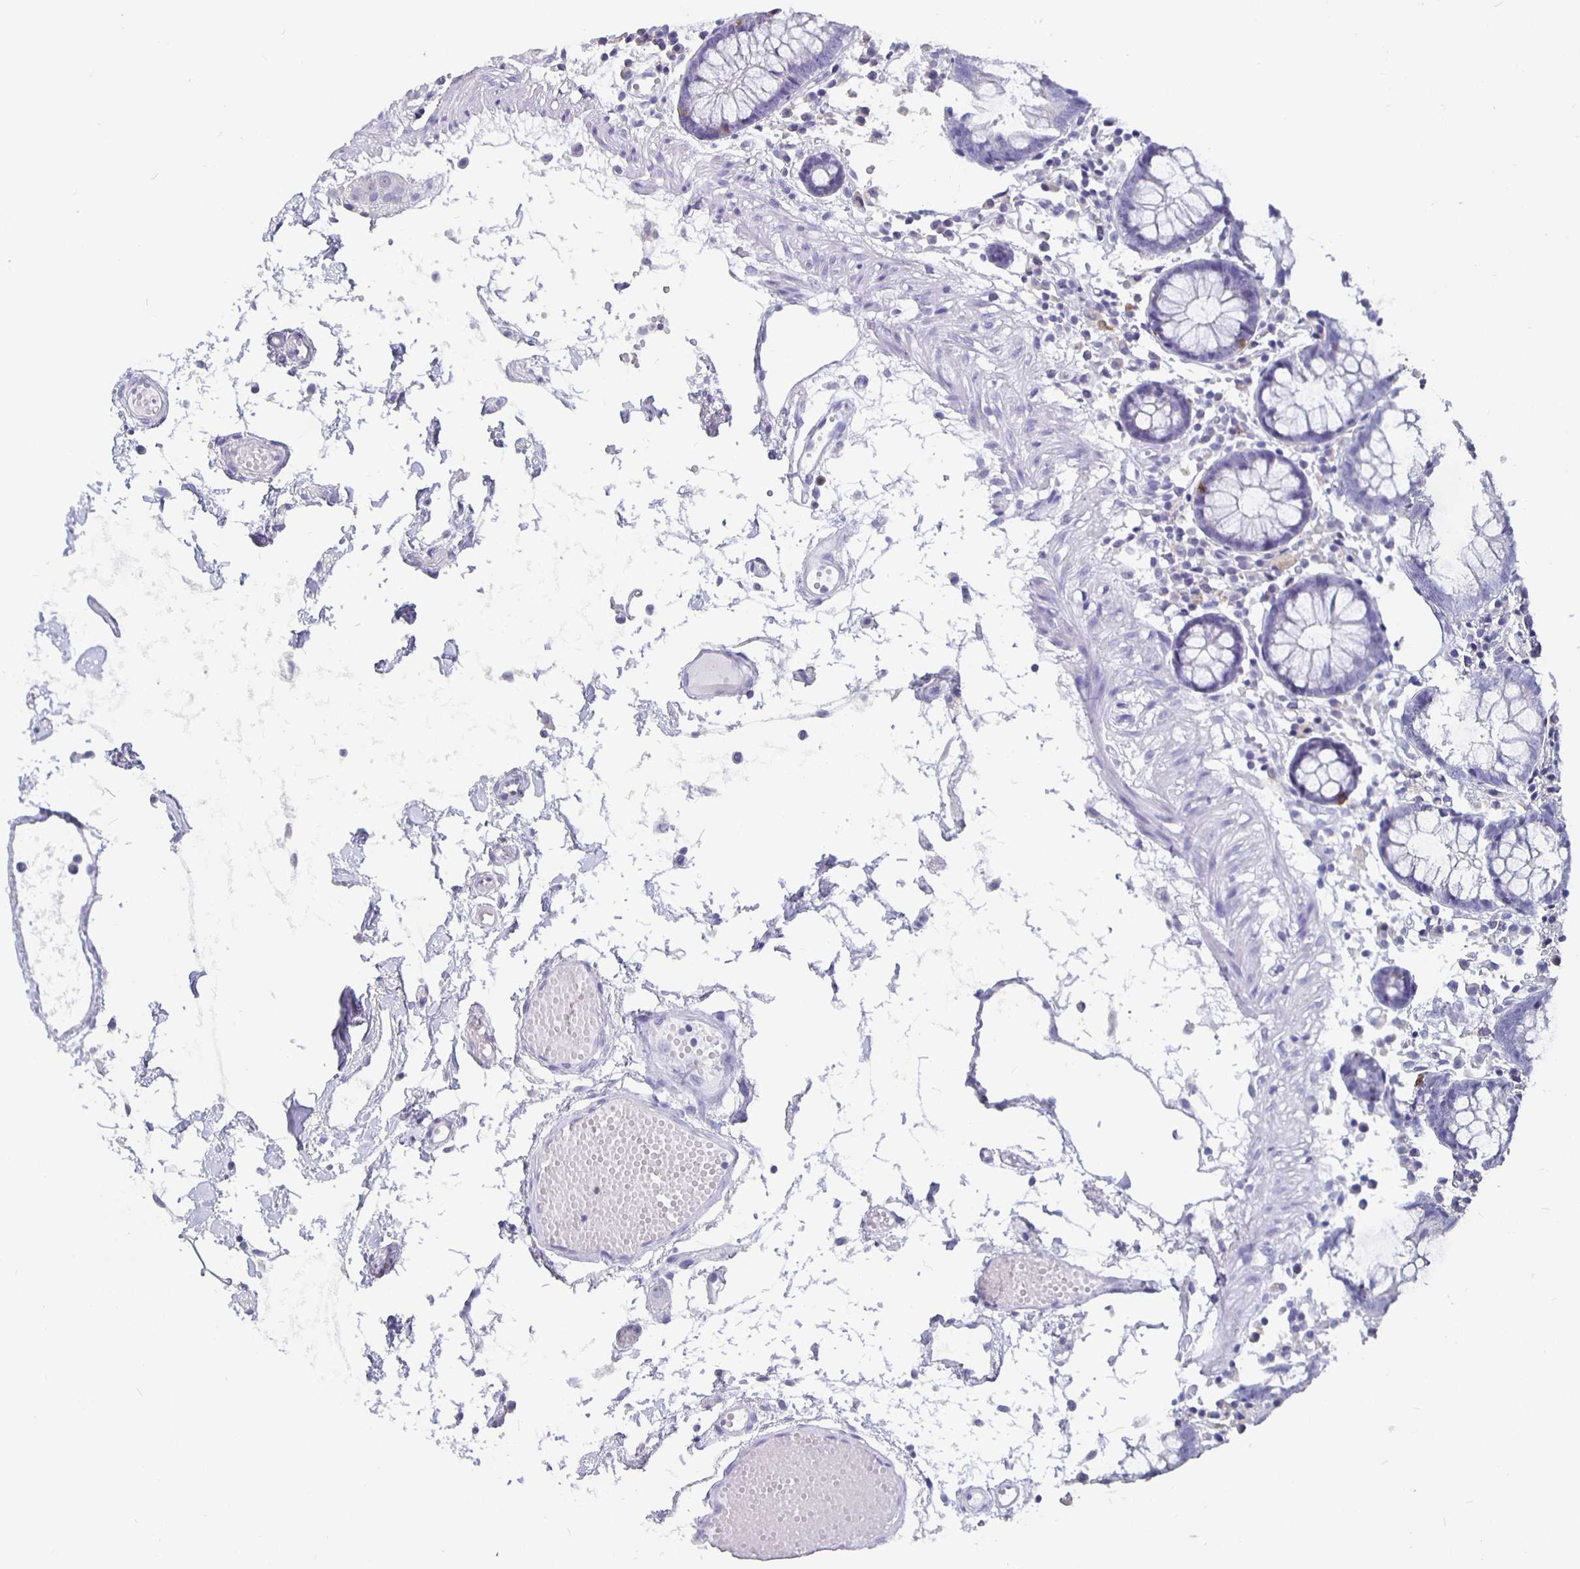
{"staining": {"intensity": "negative", "quantity": "none", "location": "none"}, "tissue": "colon", "cell_type": "Endothelial cells", "image_type": "normal", "snomed": [{"axis": "morphology", "description": "Normal tissue, NOS"}, {"axis": "morphology", "description": "Adenocarcinoma, NOS"}, {"axis": "topography", "description": "Colon"}], "caption": "Histopathology image shows no significant protein staining in endothelial cells of benign colon. The staining was performed using DAB (3,3'-diaminobenzidine) to visualize the protein expression in brown, while the nuclei were stained in blue with hematoxylin (Magnification: 20x).", "gene": "GPX4", "patient": {"sex": "male", "age": 83}}